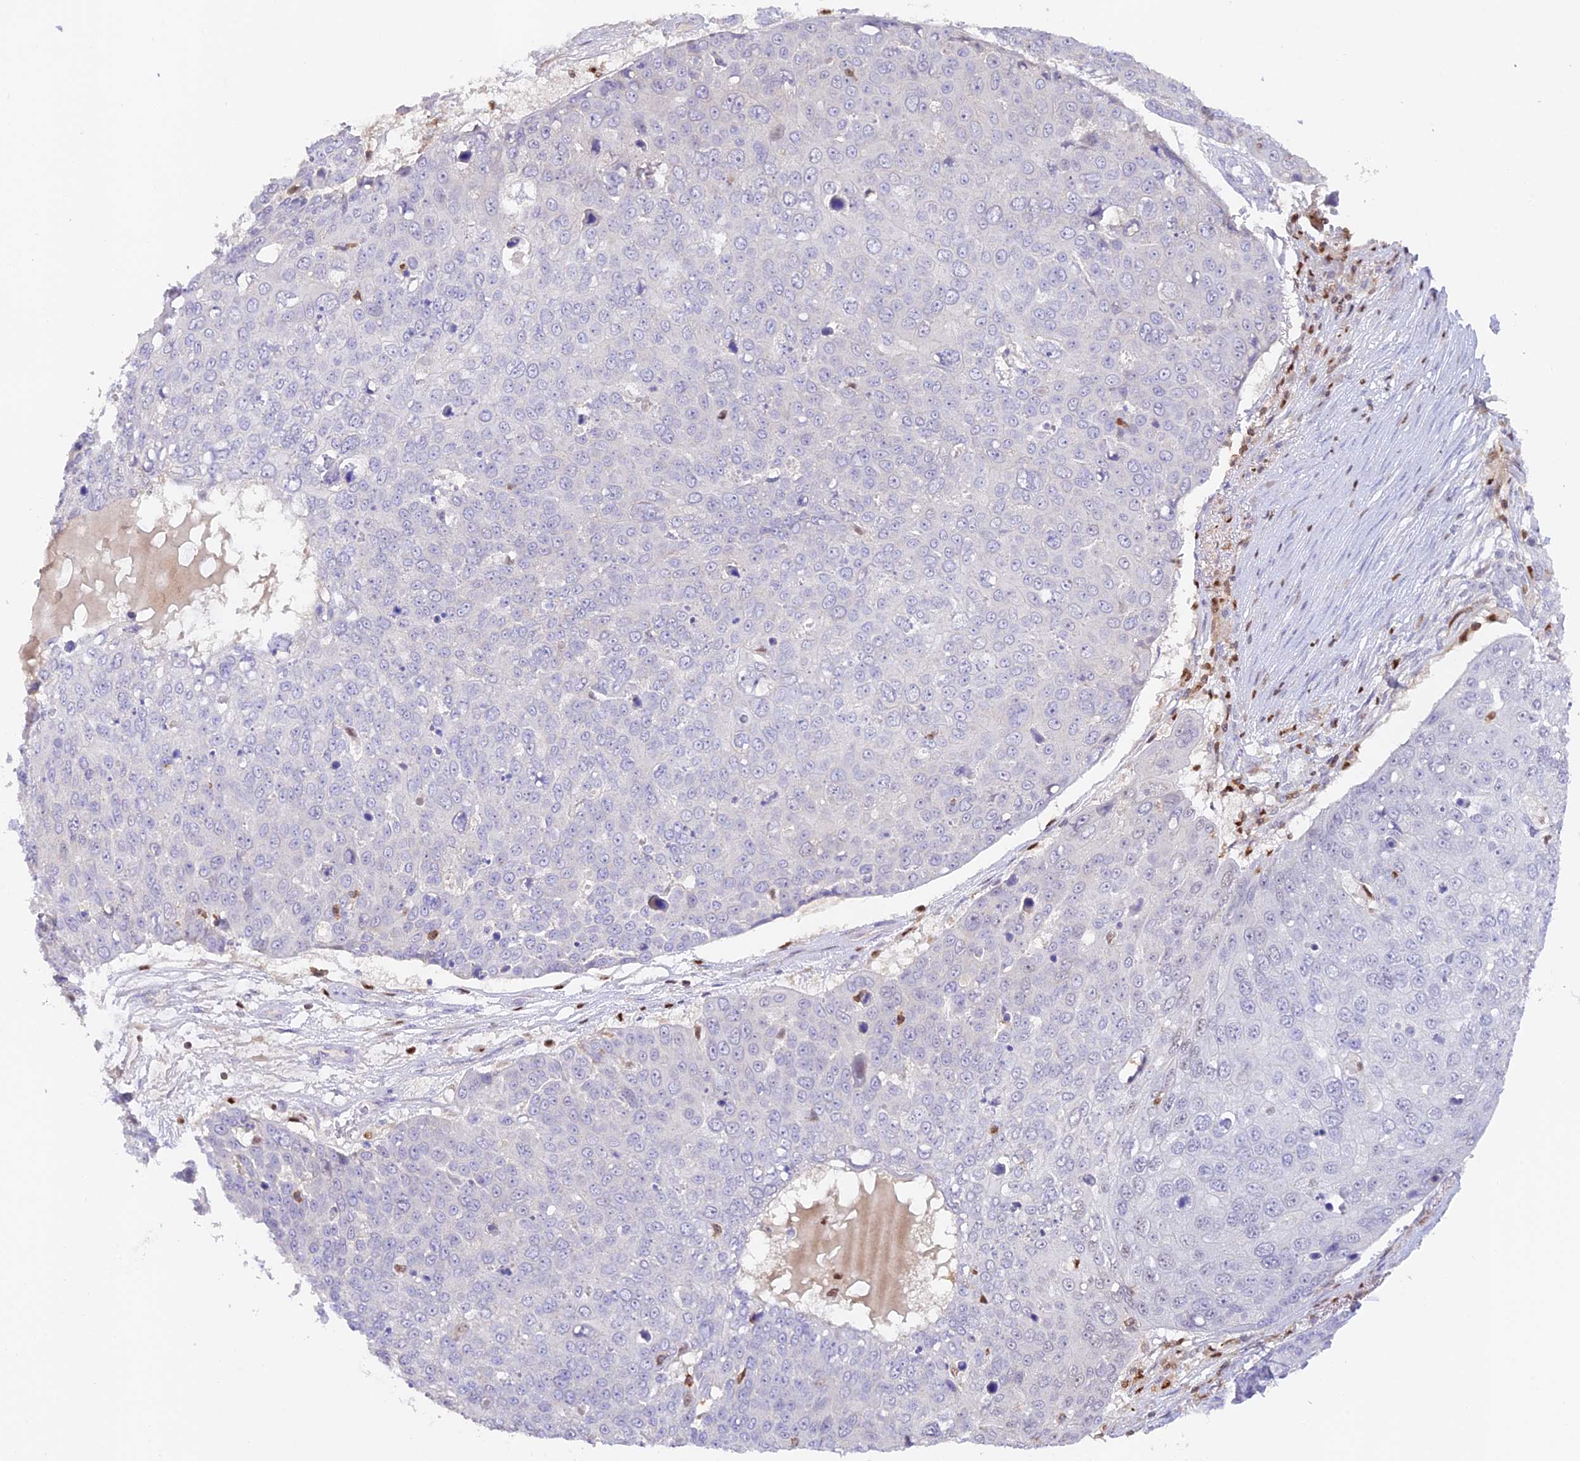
{"staining": {"intensity": "negative", "quantity": "none", "location": "none"}, "tissue": "skin cancer", "cell_type": "Tumor cells", "image_type": "cancer", "snomed": [{"axis": "morphology", "description": "Squamous cell carcinoma, NOS"}, {"axis": "topography", "description": "Skin"}], "caption": "This histopathology image is of skin cancer (squamous cell carcinoma) stained with immunohistochemistry to label a protein in brown with the nuclei are counter-stained blue. There is no staining in tumor cells.", "gene": "DENND1C", "patient": {"sex": "male", "age": 71}}